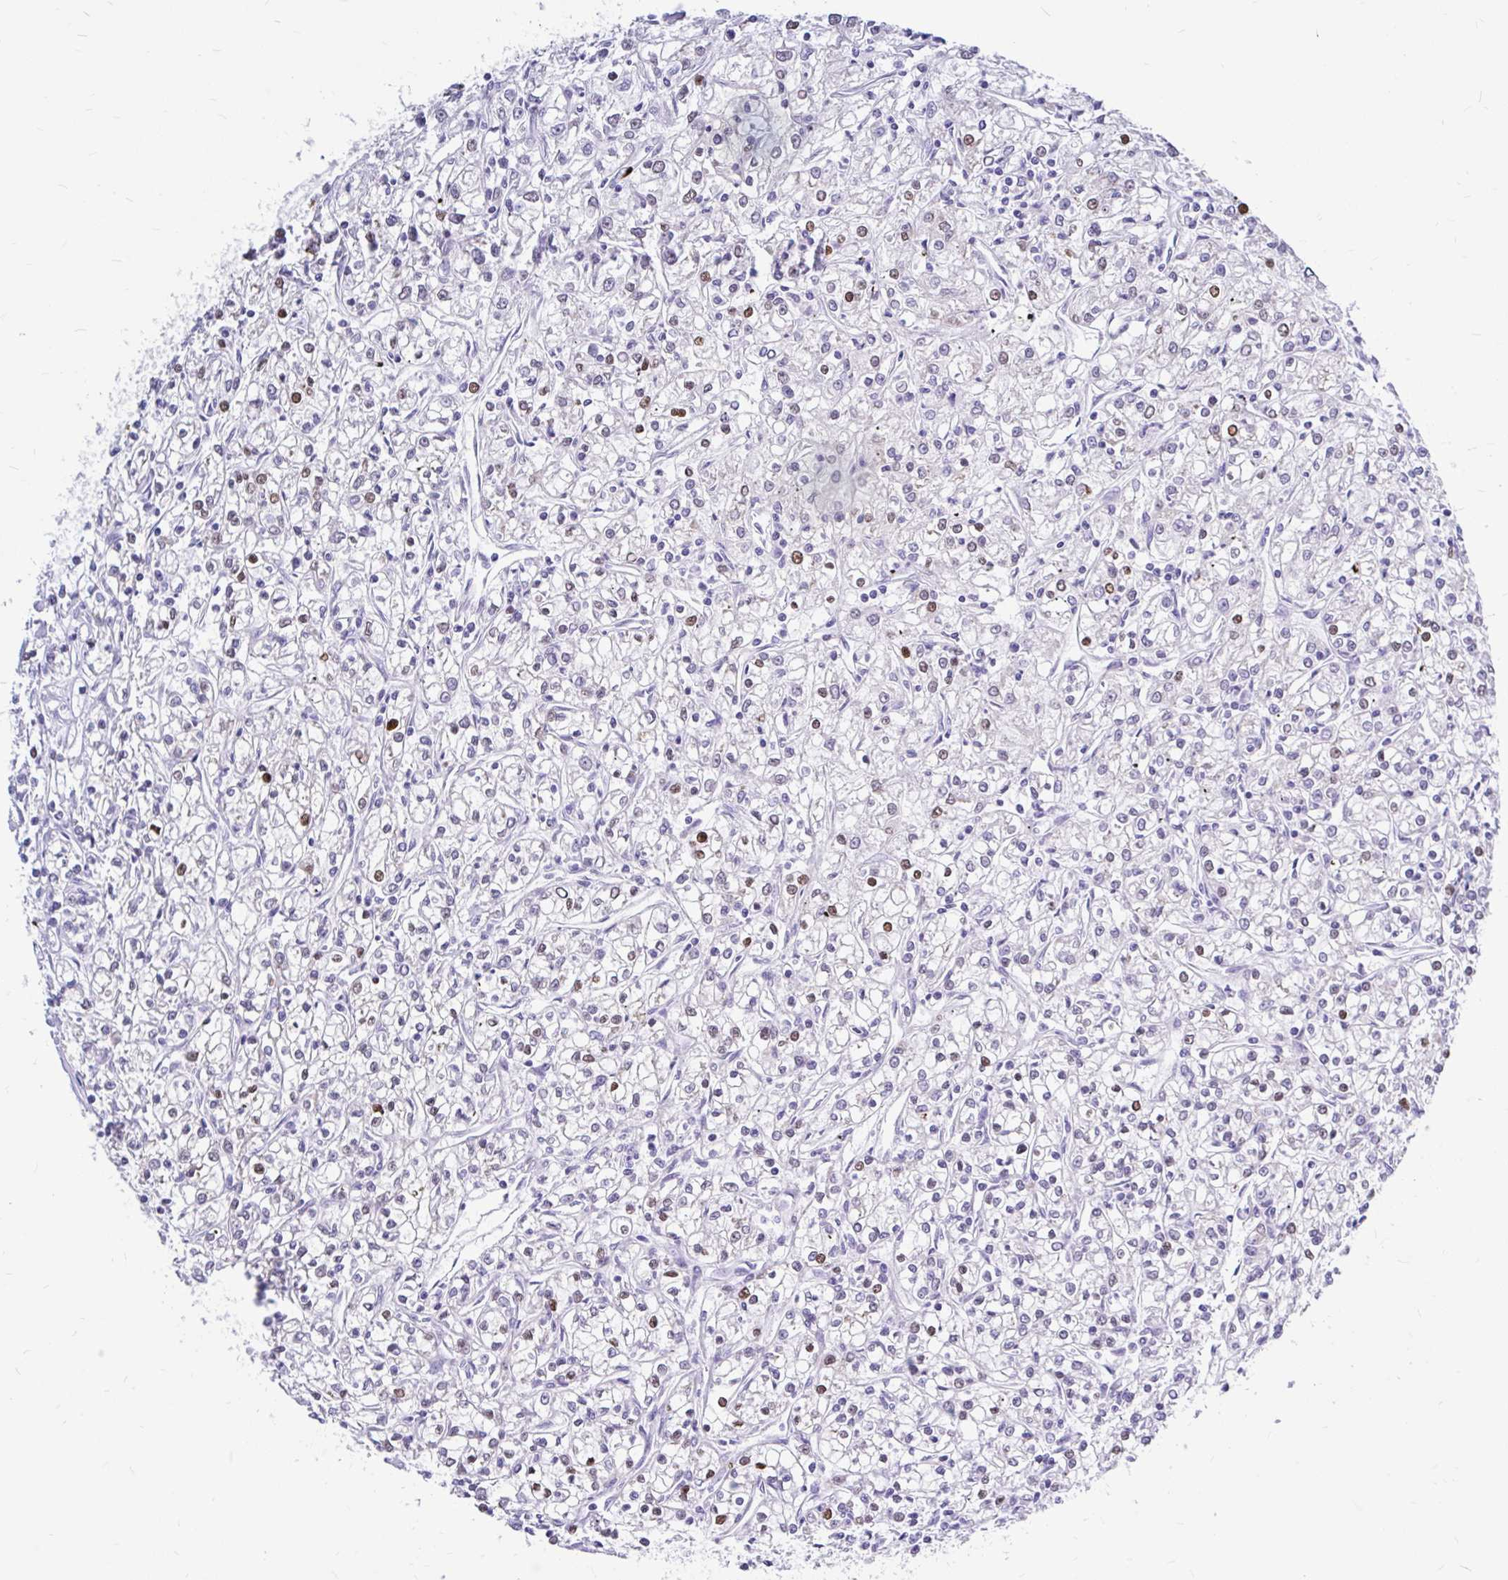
{"staining": {"intensity": "moderate", "quantity": "25%-75%", "location": "nuclear"}, "tissue": "renal cancer", "cell_type": "Tumor cells", "image_type": "cancer", "snomed": [{"axis": "morphology", "description": "Adenocarcinoma, NOS"}, {"axis": "topography", "description": "Kidney"}], "caption": "High-magnification brightfield microscopy of adenocarcinoma (renal) stained with DAB (brown) and counterstained with hematoxylin (blue). tumor cells exhibit moderate nuclear positivity is present in about25%-75% of cells.", "gene": "MAP1LC3A", "patient": {"sex": "female", "age": 59}}